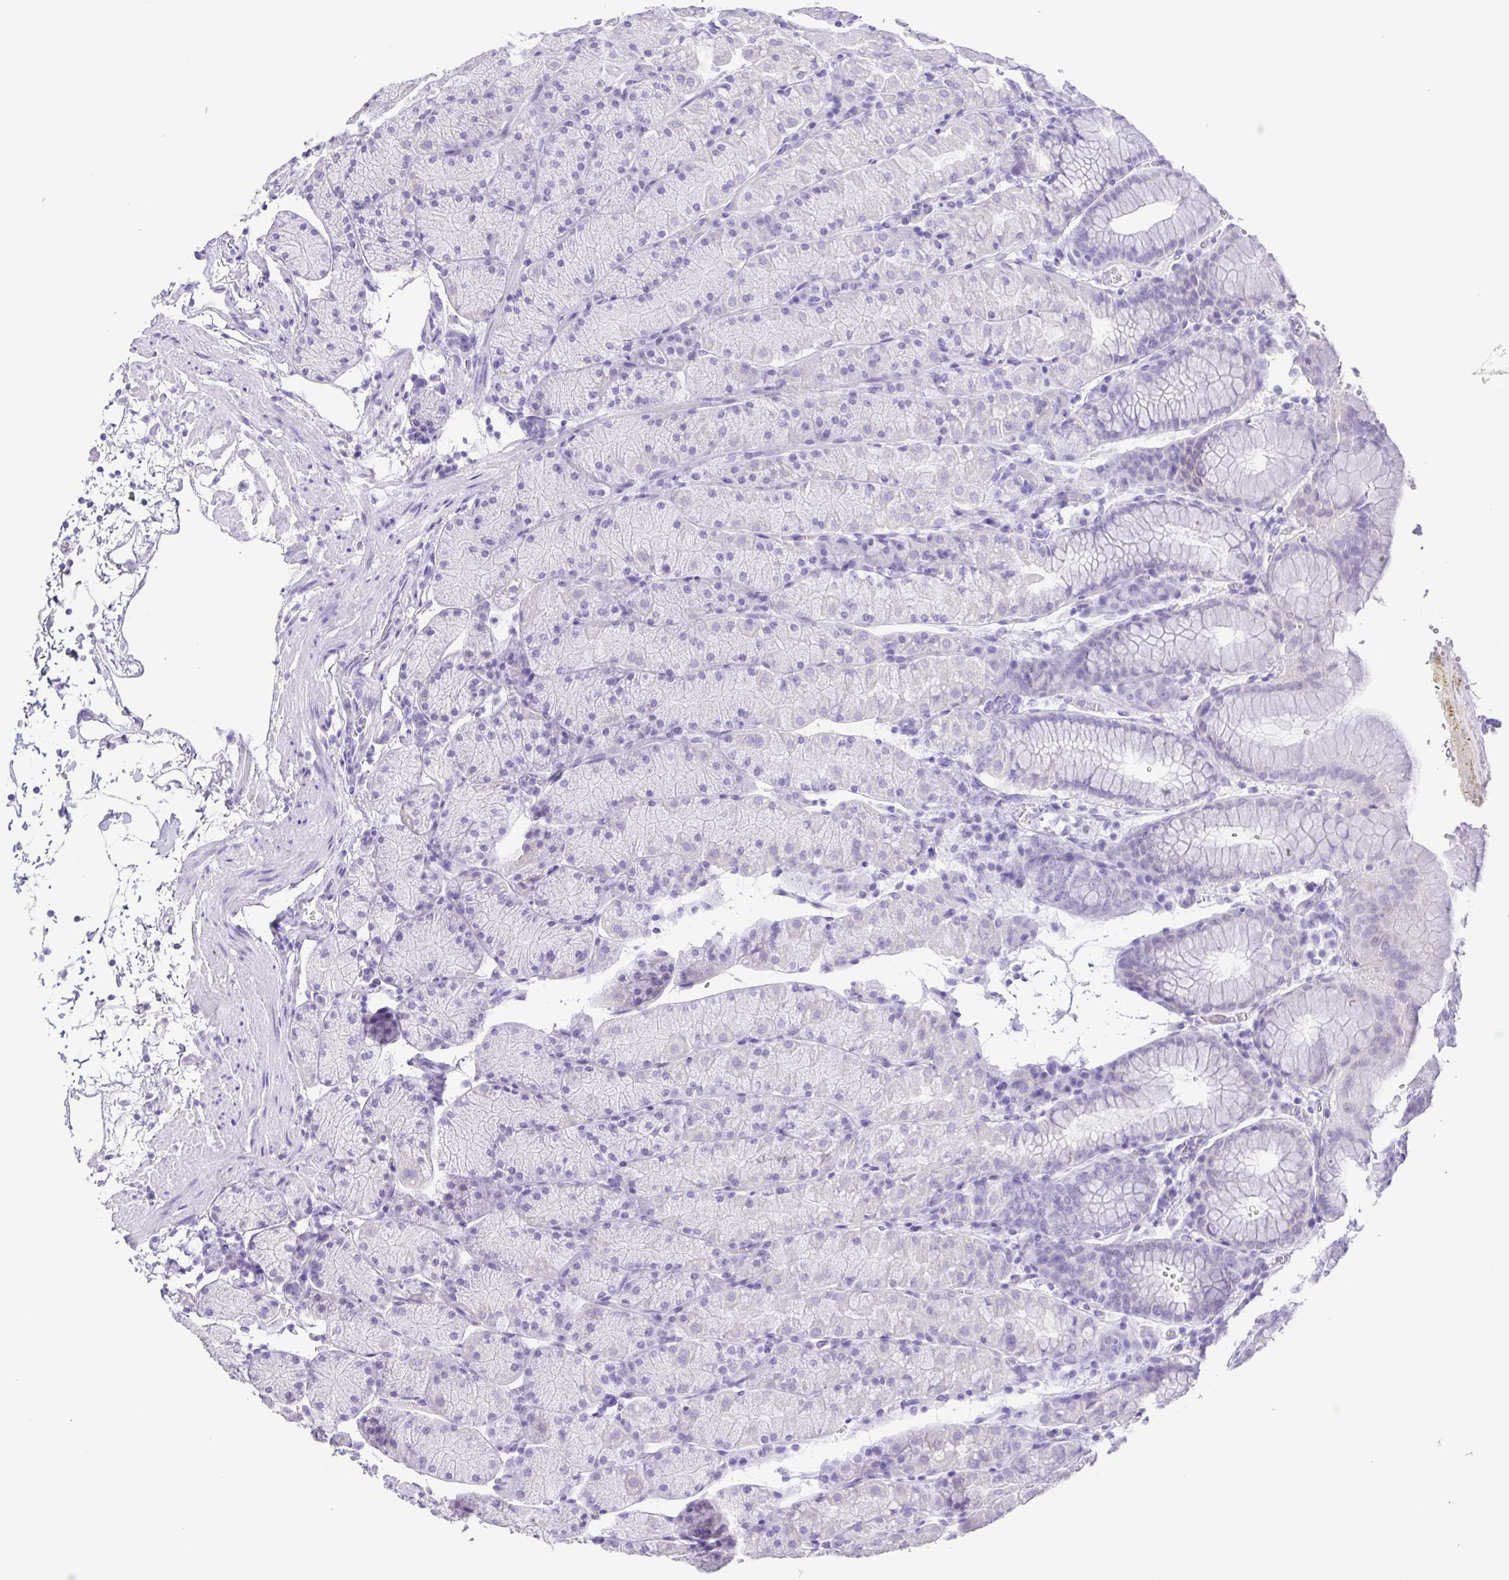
{"staining": {"intensity": "negative", "quantity": "none", "location": "none"}, "tissue": "stomach", "cell_type": "Glandular cells", "image_type": "normal", "snomed": [{"axis": "morphology", "description": "Normal tissue, NOS"}, {"axis": "topography", "description": "Stomach, upper"}, {"axis": "topography", "description": "Stomach"}], "caption": "This is a image of immunohistochemistry (IHC) staining of normal stomach, which shows no staining in glandular cells.", "gene": "CASP14", "patient": {"sex": "male", "age": 76}}